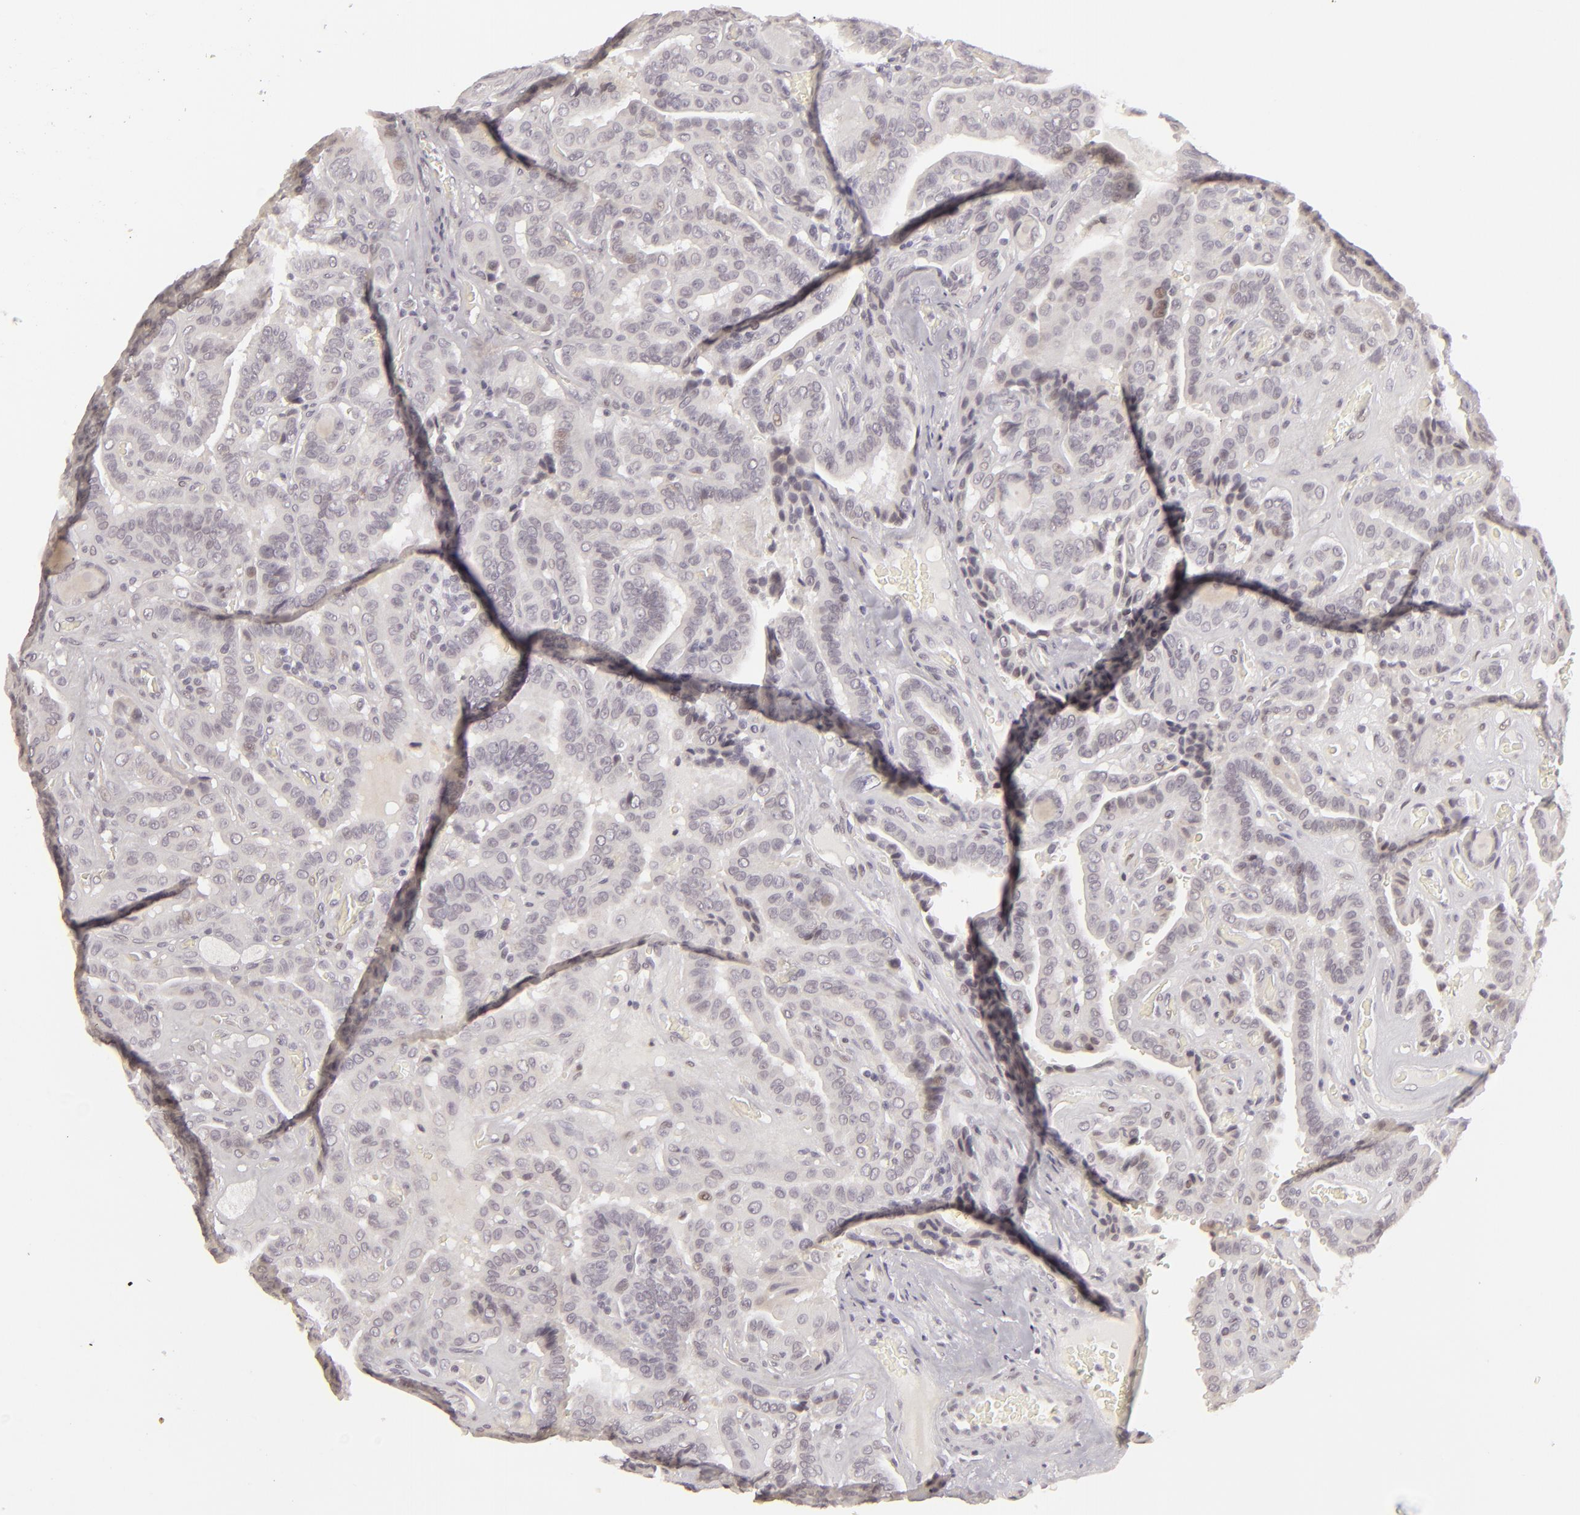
{"staining": {"intensity": "negative", "quantity": "none", "location": "none"}, "tissue": "thyroid cancer", "cell_type": "Tumor cells", "image_type": "cancer", "snomed": [{"axis": "morphology", "description": "Papillary adenocarcinoma, NOS"}, {"axis": "topography", "description": "Thyroid gland"}], "caption": "High magnification brightfield microscopy of thyroid cancer (papillary adenocarcinoma) stained with DAB (brown) and counterstained with hematoxylin (blue): tumor cells show no significant expression.", "gene": "SIX1", "patient": {"sex": "male", "age": 87}}